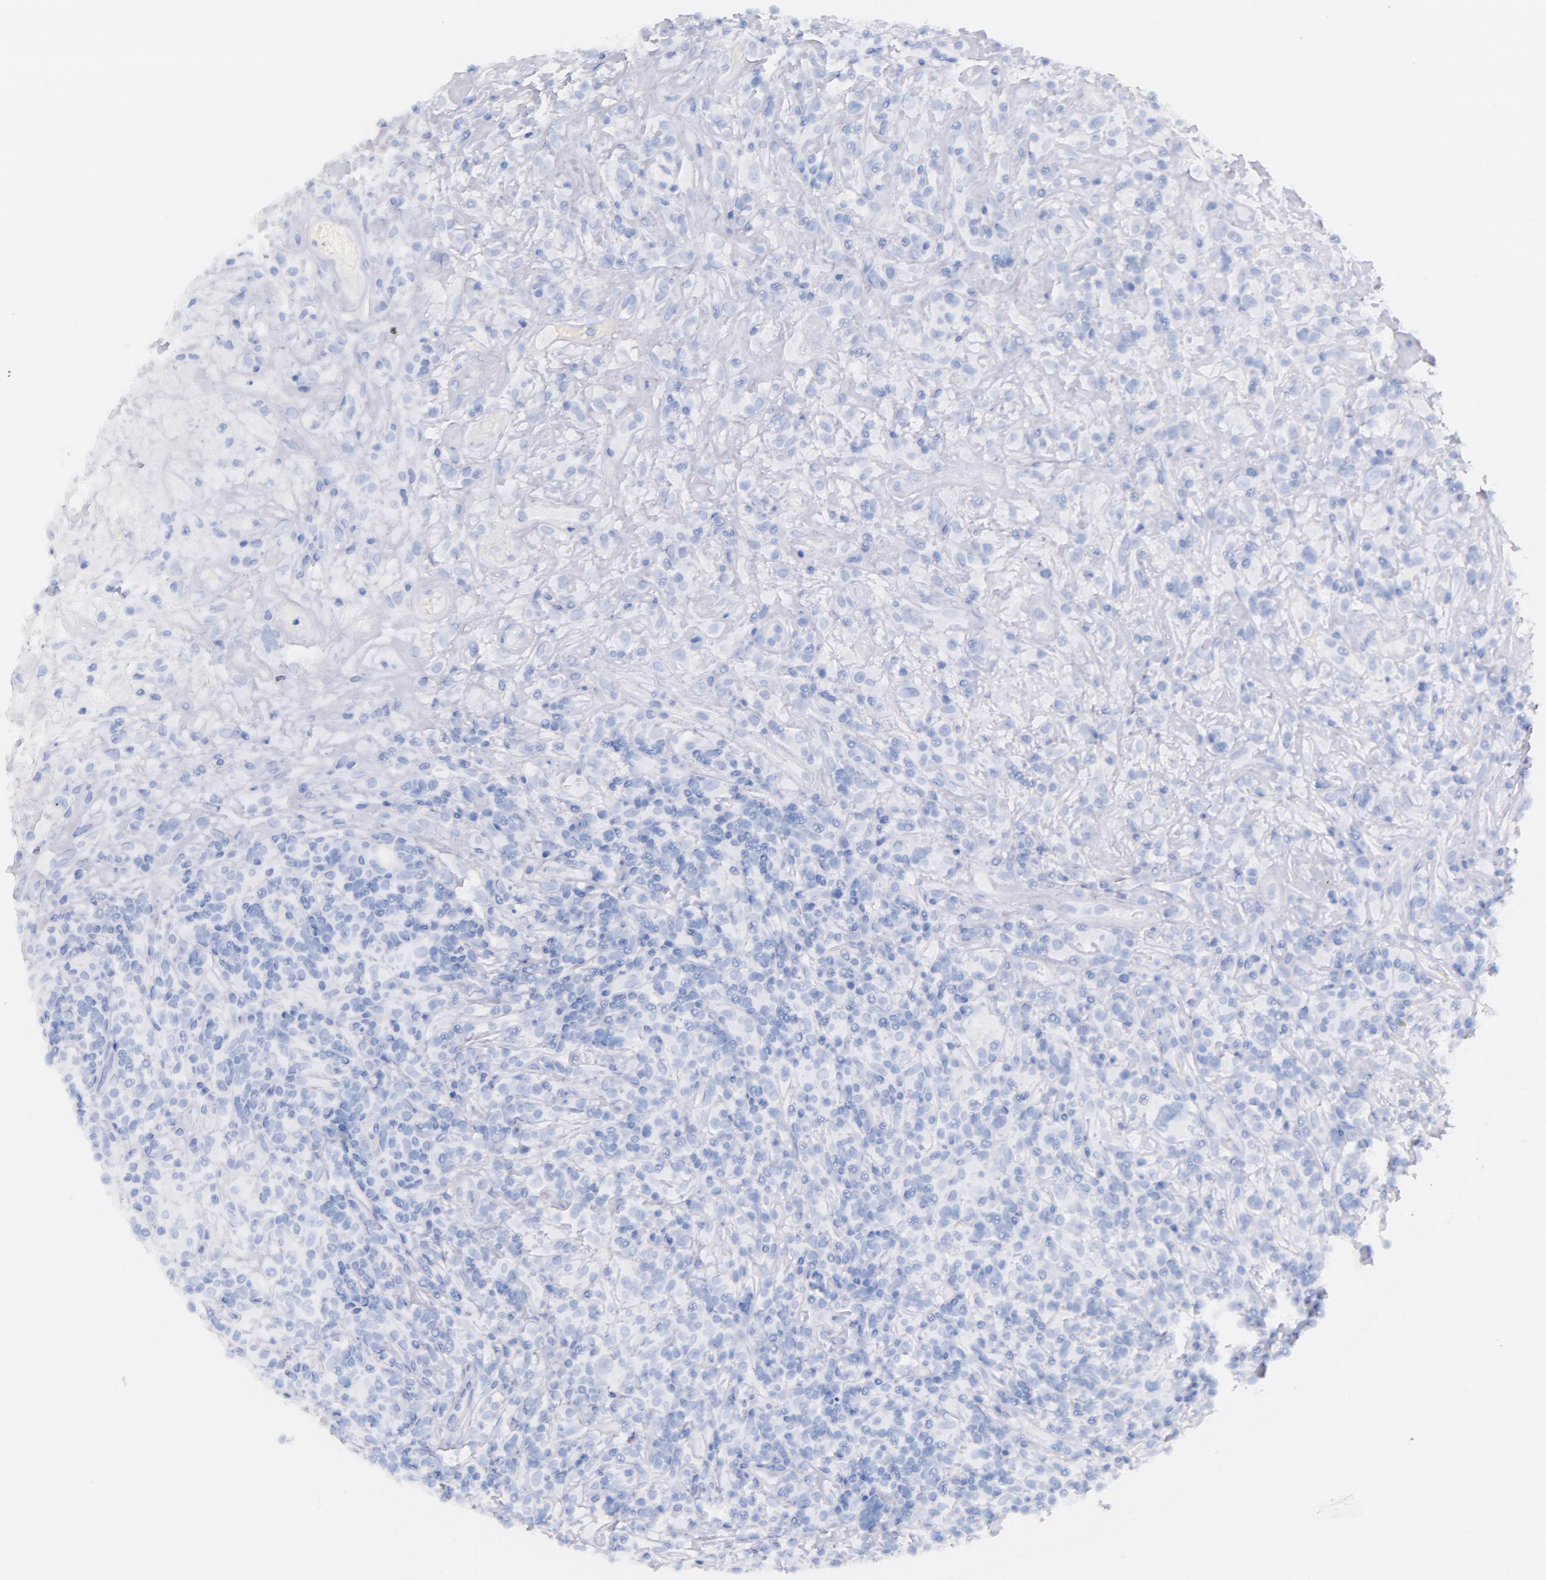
{"staining": {"intensity": "negative", "quantity": "none", "location": "none"}, "tissue": "lymphoma", "cell_type": "Tumor cells", "image_type": "cancer", "snomed": [{"axis": "morphology", "description": "Hodgkin's disease, NOS"}, {"axis": "topography", "description": "Lymph node"}], "caption": "This image is of lymphoma stained with immunohistochemistry to label a protein in brown with the nuclei are counter-stained blue. There is no expression in tumor cells. (DAB (3,3'-diaminobenzidine) IHC, high magnification).", "gene": "CD44", "patient": {"sex": "male", "age": 46}}